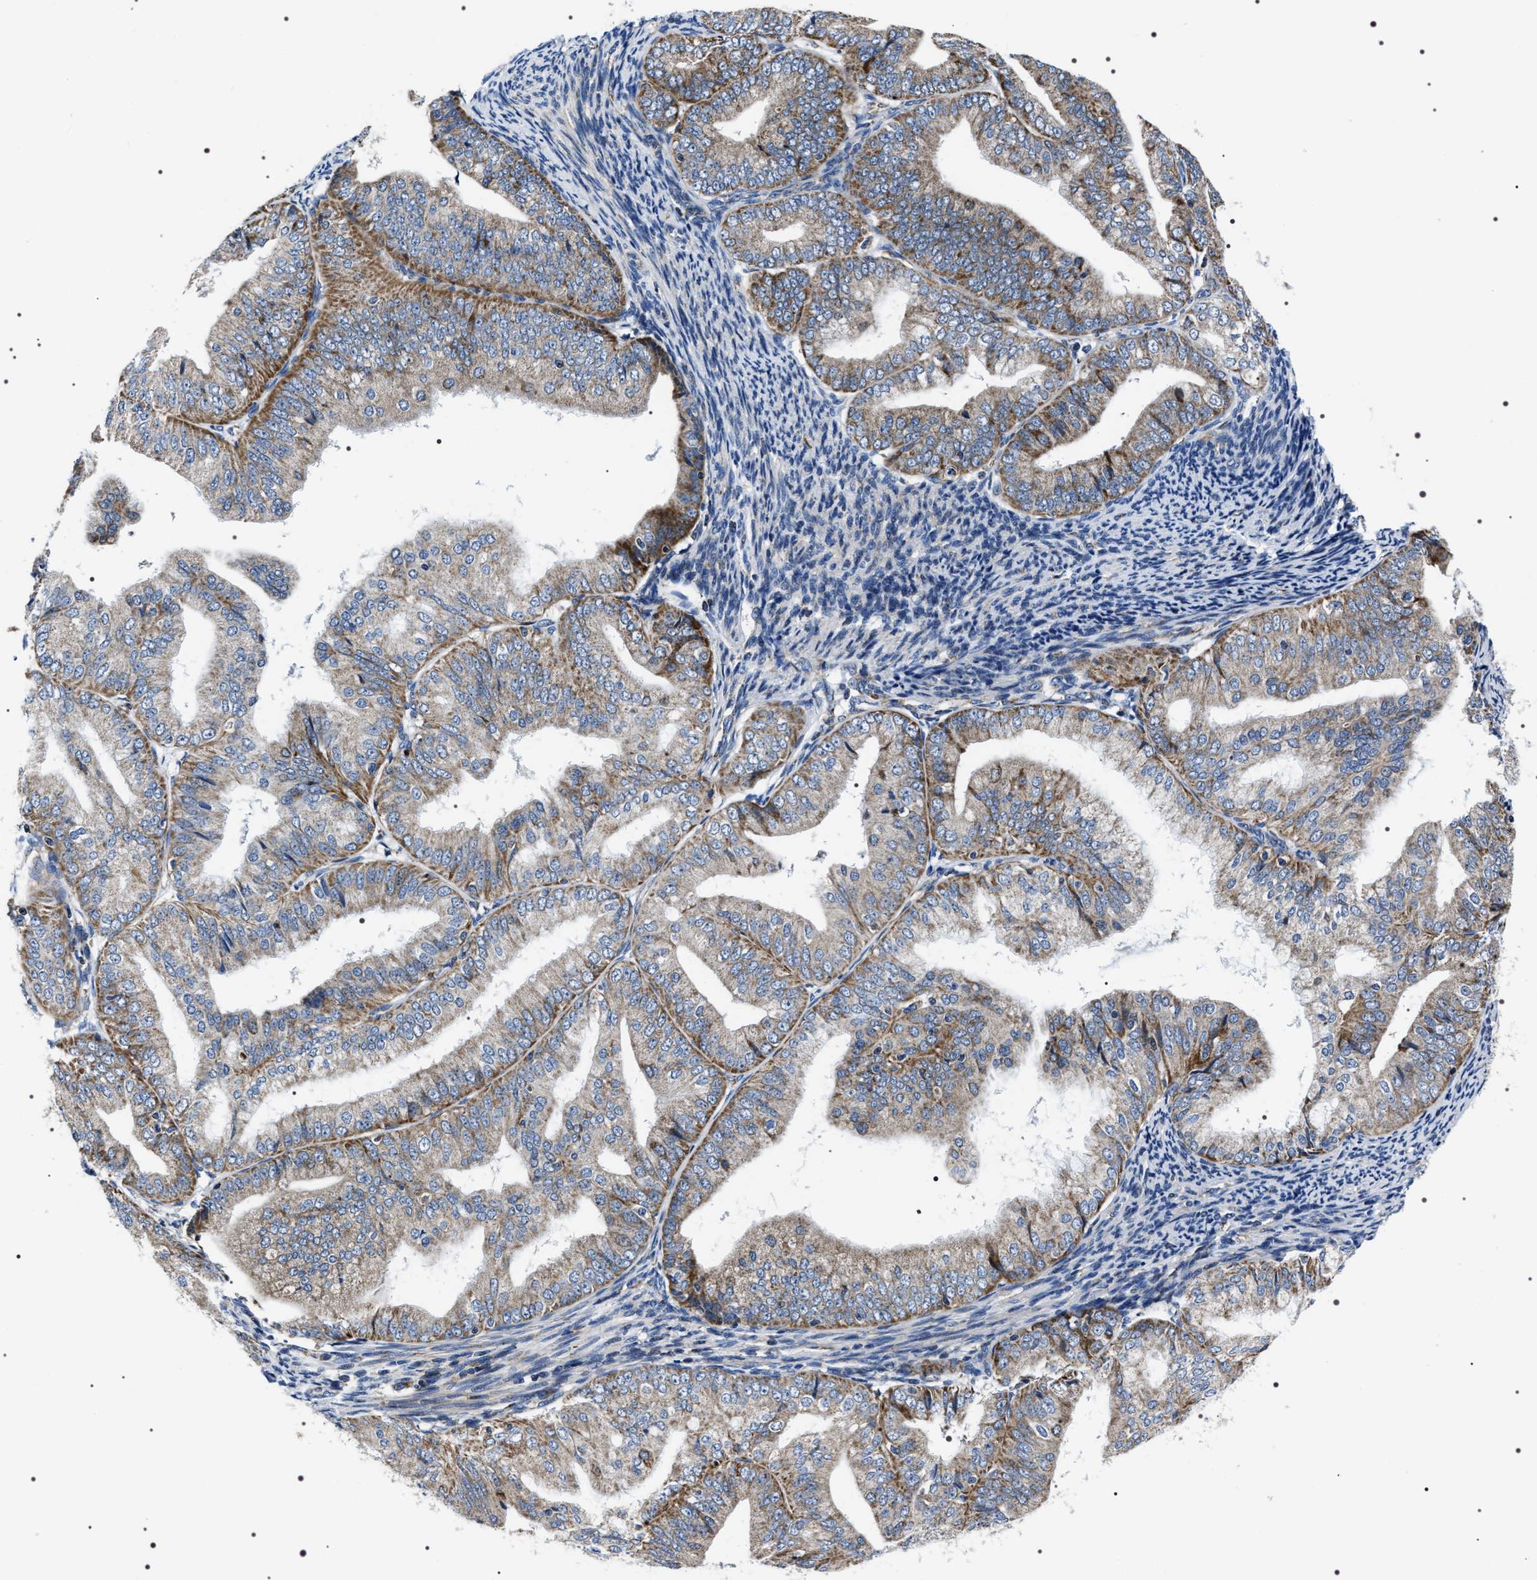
{"staining": {"intensity": "moderate", "quantity": ">75%", "location": "cytoplasmic/membranous"}, "tissue": "endometrial cancer", "cell_type": "Tumor cells", "image_type": "cancer", "snomed": [{"axis": "morphology", "description": "Adenocarcinoma, NOS"}, {"axis": "topography", "description": "Endometrium"}], "caption": "The immunohistochemical stain labels moderate cytoplasmic/membranous staining in tumor cells of adenocarcinoma (endometrial) tissue. Nuclei are stained in blue.", "gene": "NTMT1", "patient": {"sex": "female", "age": 63}}